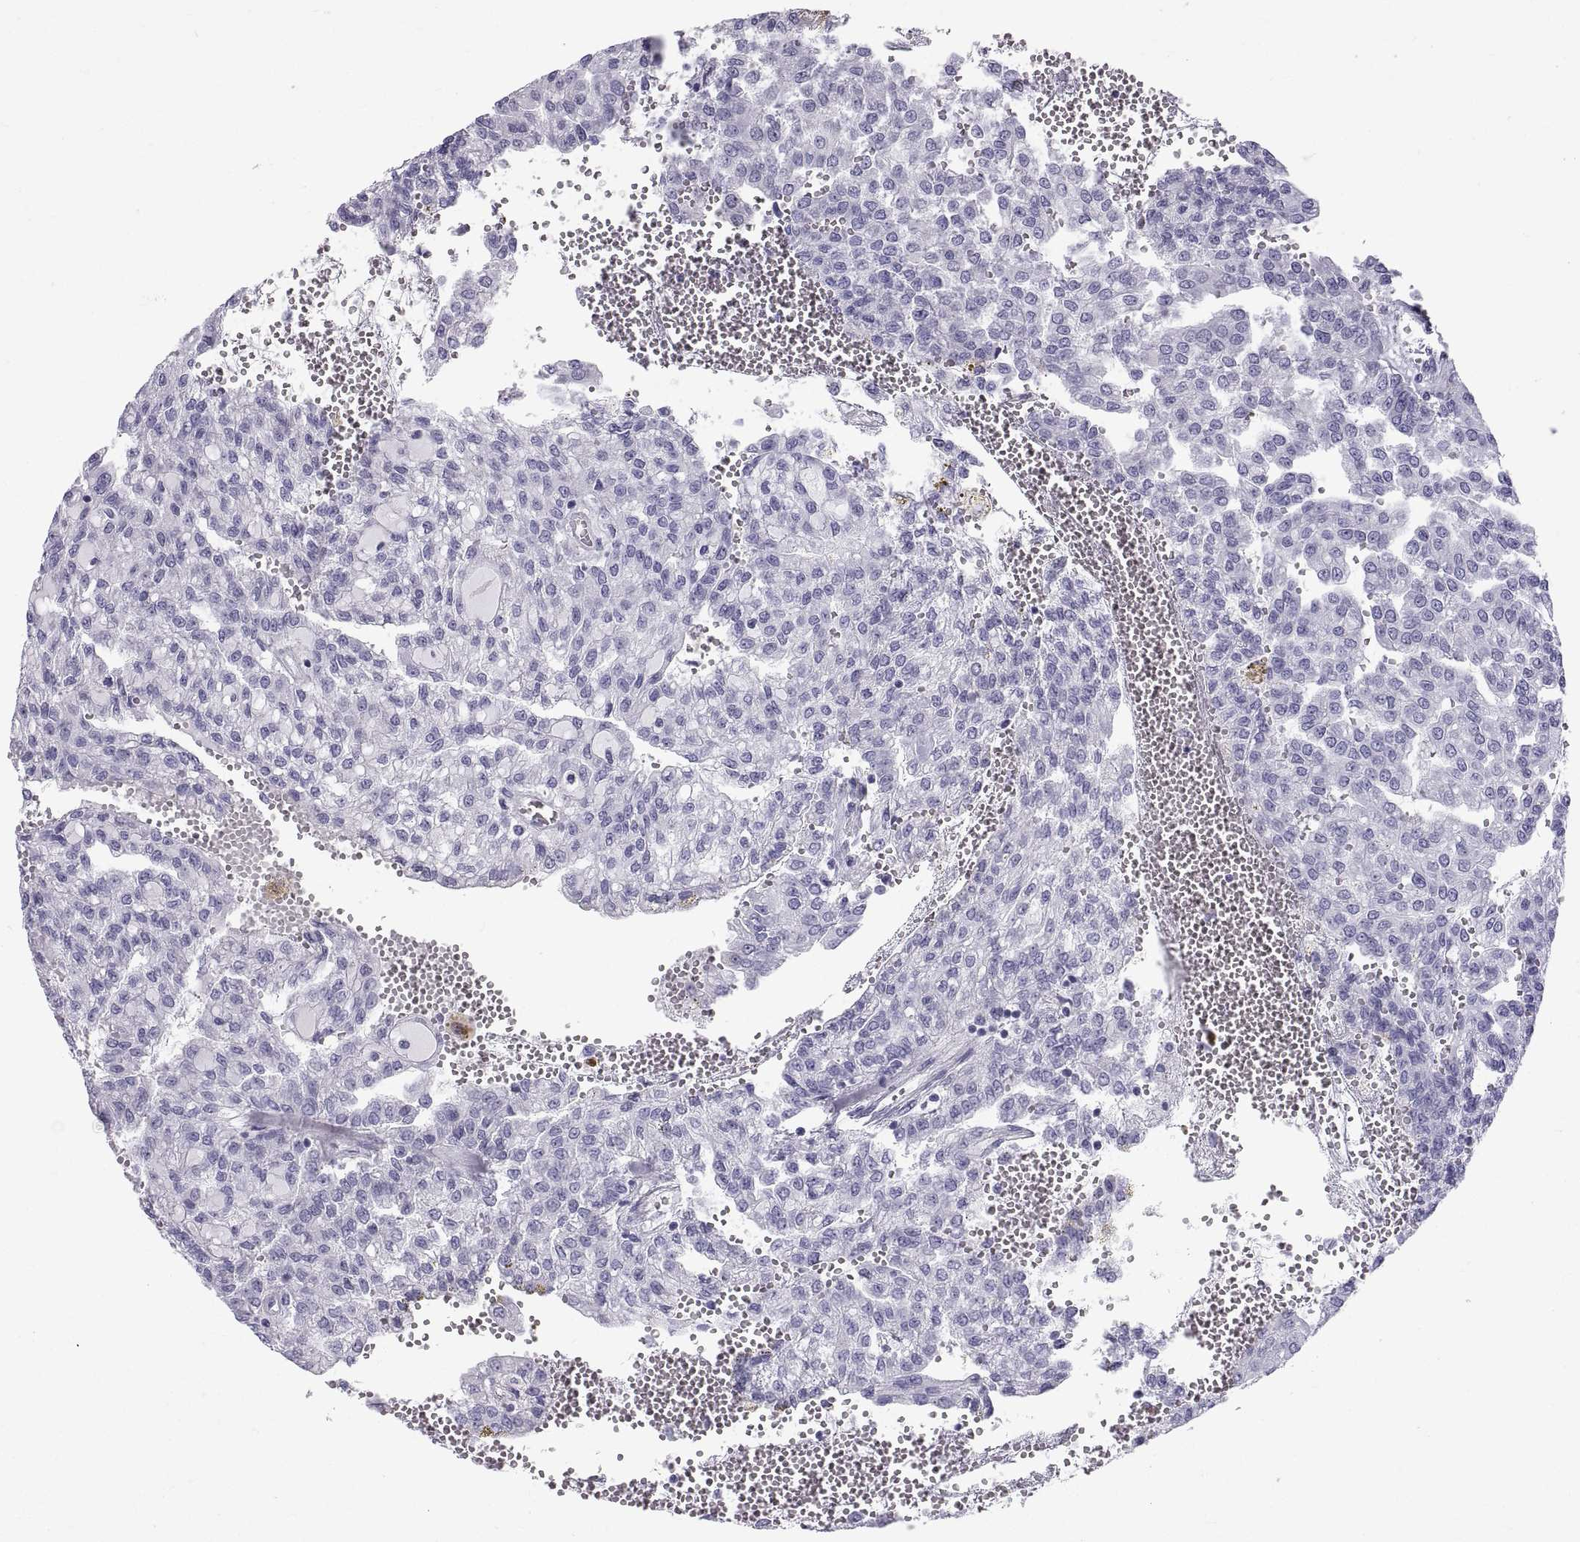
{"staining": {"intensity": "negative", "quantity": "none", "location": "none"}, "tissue": "renal cancer", "cell_type": "Tumor cells", "image_type": "cancer", "snomed": [{"axis": "morphology", "description": "Adenocarcinoma, NOS"}, {"axis": "topography", "description": "Kidney"}], "caption": "A high-resolution photomicrograph shows immunohistochemistry staining of renal adenocarcinoma, which reveals no significant expression in tumor cells.", "gene": "CT47A10", "patient": {"sex": "male", "age": 63}}